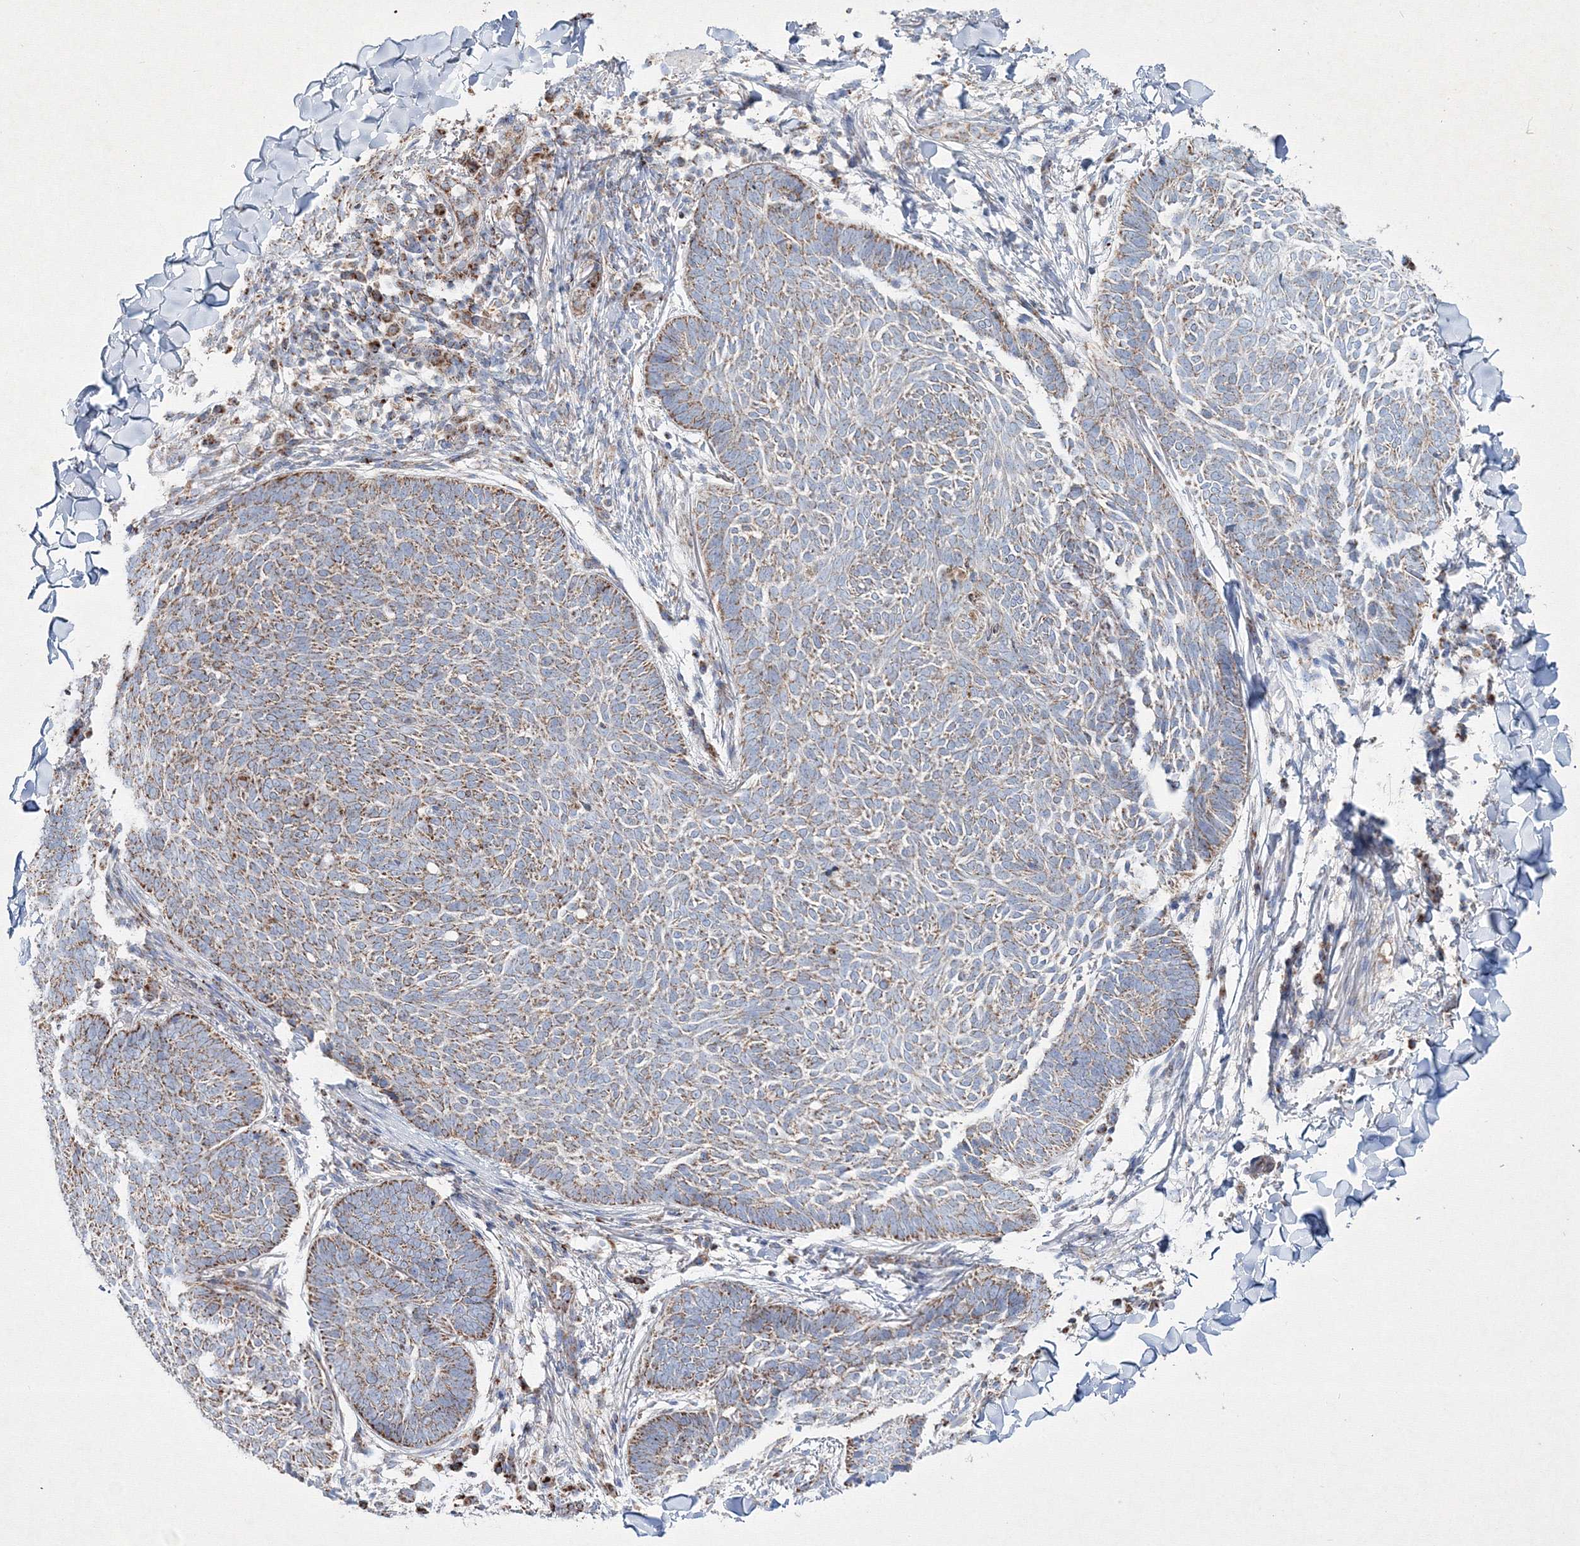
{"staining": {"intensity": "moderate", "quantity": "25%-75%", "location": "cytoplasmic/membranous"}, "tissue": "skin cancer", "cell_type": "Tumor cells", "image_type": "cancer", "snomed": [{"axis": "morphology", "description": "Normal tissue, NOS"}, {"axis": "morphology", "description": "Basal cell carcinoma"}, {"axis": "topography", "description": "Skin"}], "caption": "Human skin cancer stained with a protein marker demonstrates moderate staining in tumor cells.", "gene": "IGSF9", "patient": {"sex": "male", "age": 50}}